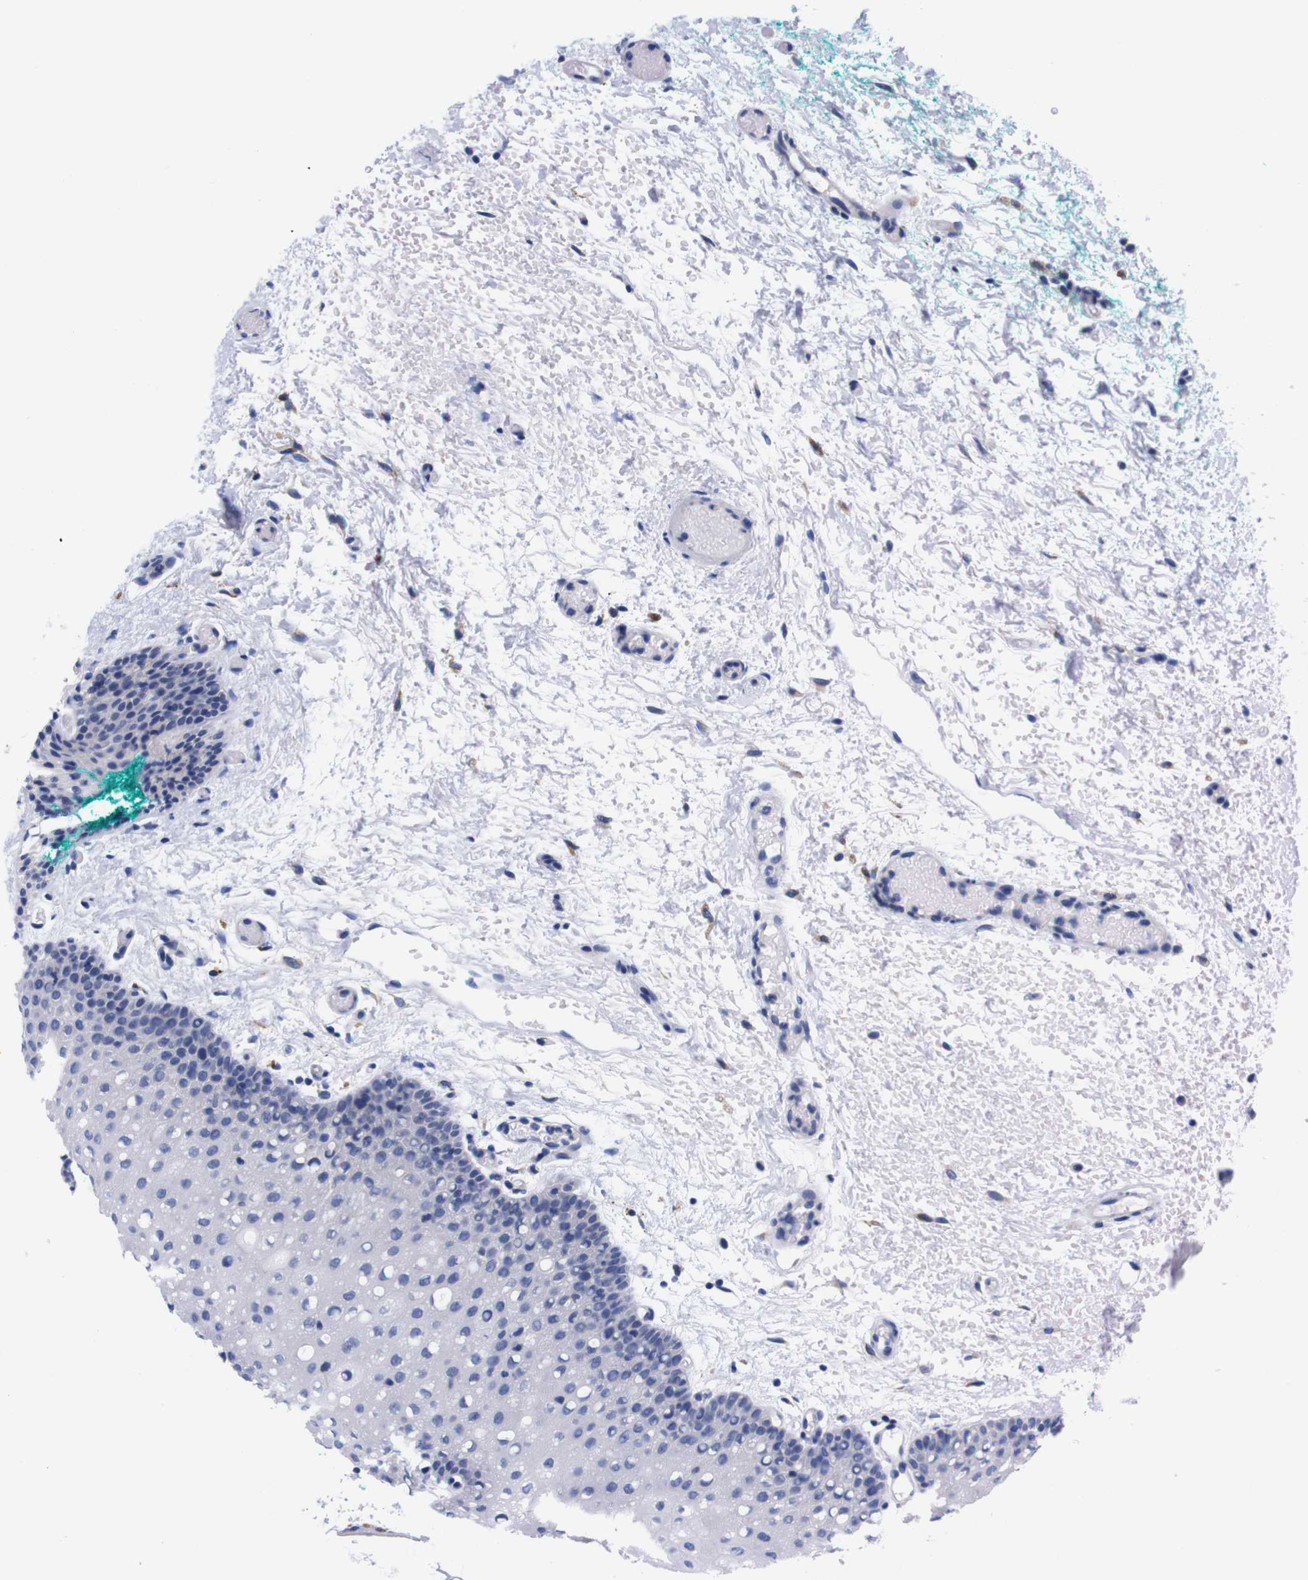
{"staining": {"intensity": "negative", "quantity": "none", "location": "none"}, "tissue": "oral mucosa", "cell_type": "Squamous epithelial cells", "image_type": "normal", "snomed": [{"axis": "morphology", "description": "Normal tissue, NOS"}, {"axis": "morphology", "description": "Squamous cell carcinoma, NOS"}, {"axis": "topography", "description": "Oral tissue"}, {"axis": "topography", "description": "Salivary gland"}, {"axis": "topography", "description": "Head-Neck"}], "caption": "Squamous epithelial cells show no significant staining in benign oral mucosa. (DAB (3,3'-diaminobenzidine) IHC with hematoxylin counter stain).", "gene": "NEBL", "patient": {"sex": "female", "age": 62}}